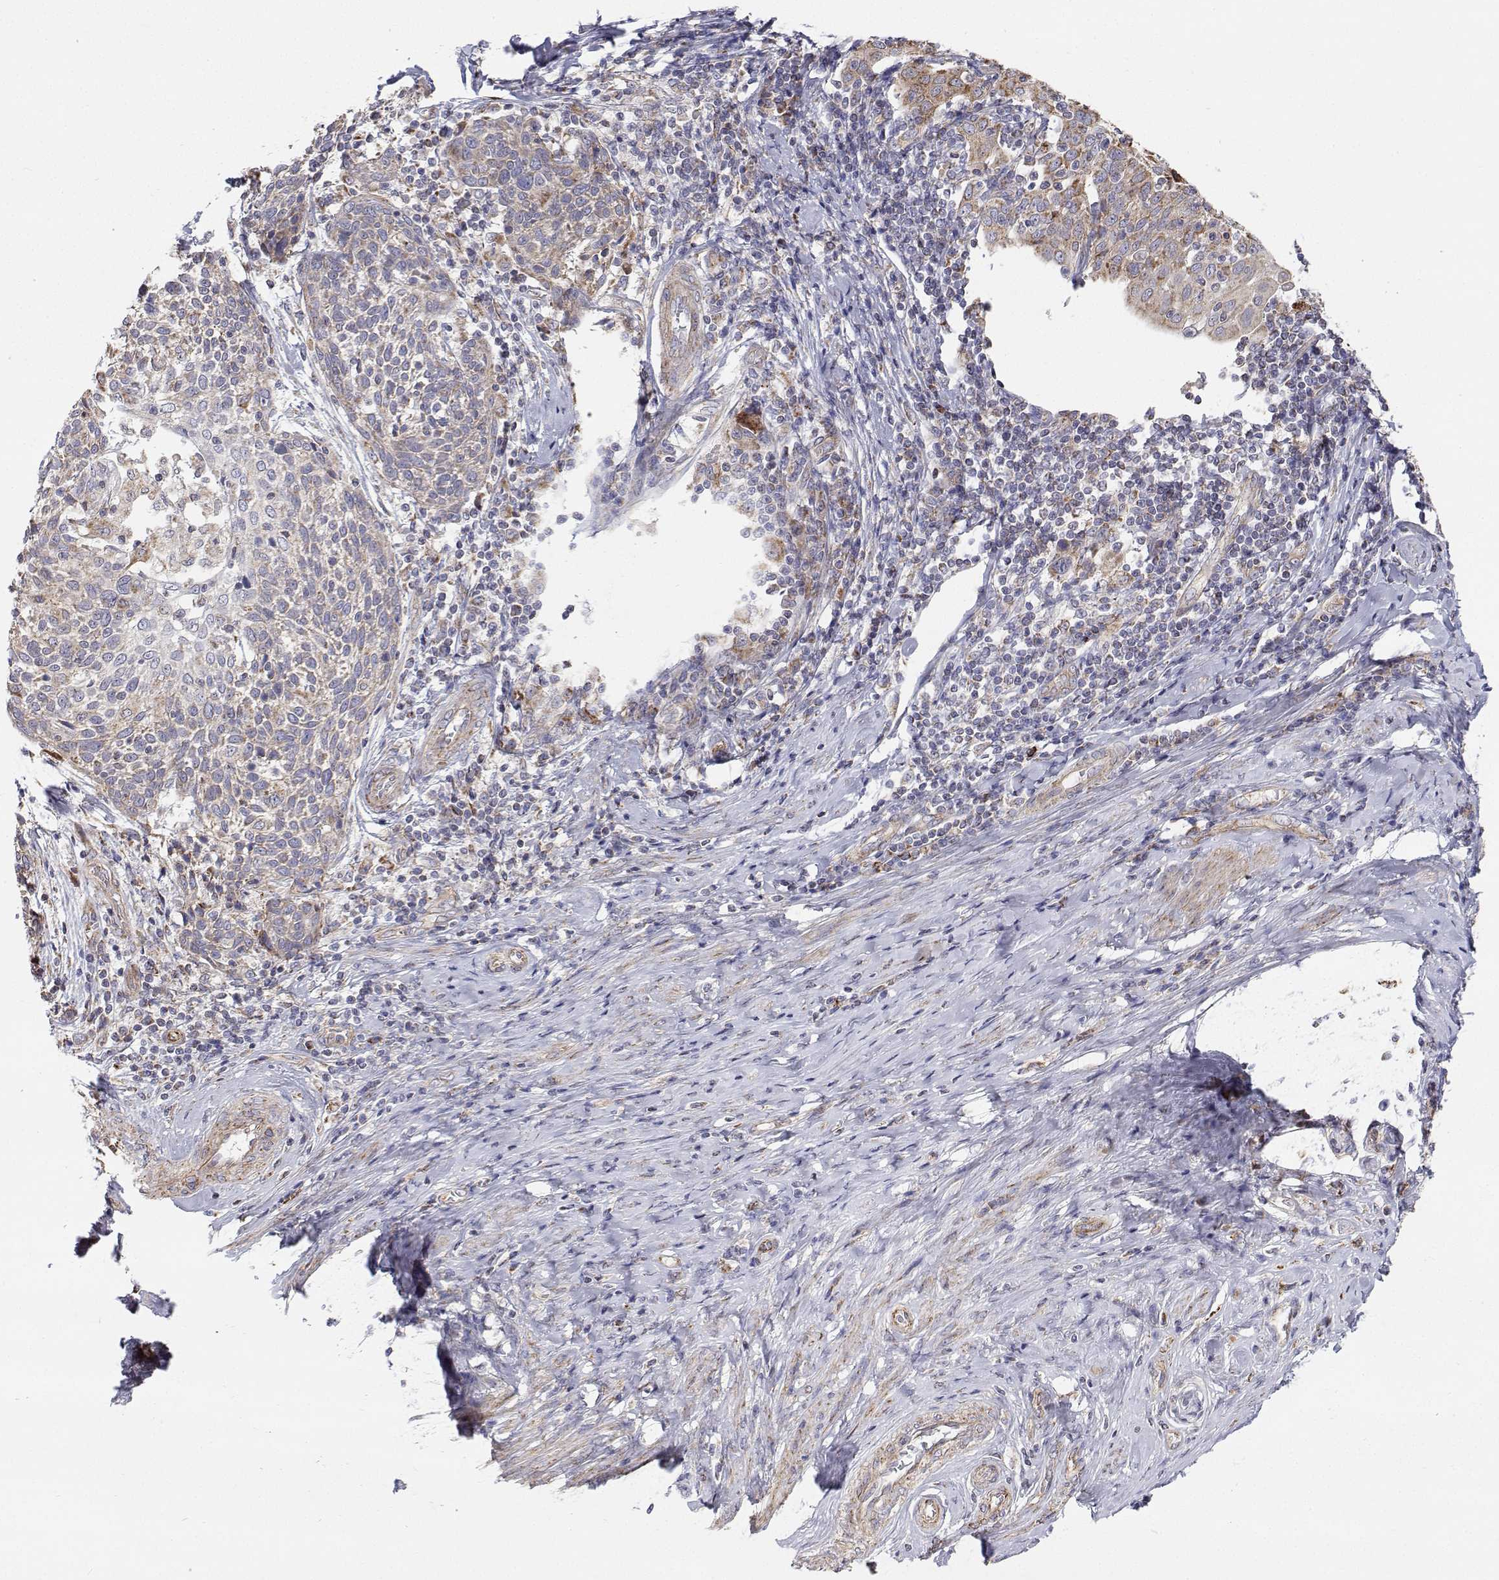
{"staining": {"intensity": "moderate", "quantity": "<25%", "location": "cytoplasmic/membranous"}, "tissue": "cervical cancer", "cell_type": "Tumor cells", "image_type": "cancer", "snomed": [{"axis": "morphology", "description": "Squamous cell carcinoma, NOS"}, {"axis": "topography", "description": "Cervix"}], "caption": "Protein staining by immunohistochemistry (IHC) exhibits moderate cytoplasmic/membranous positivity in approximately <25% of tumor cells in squamous cell carcinoma (cervical). (DAB IHC, brown staining for protein, blue staining for nuclei).", "gene": "SPICE1", "patient": {"sex": "female", "age": 61}}